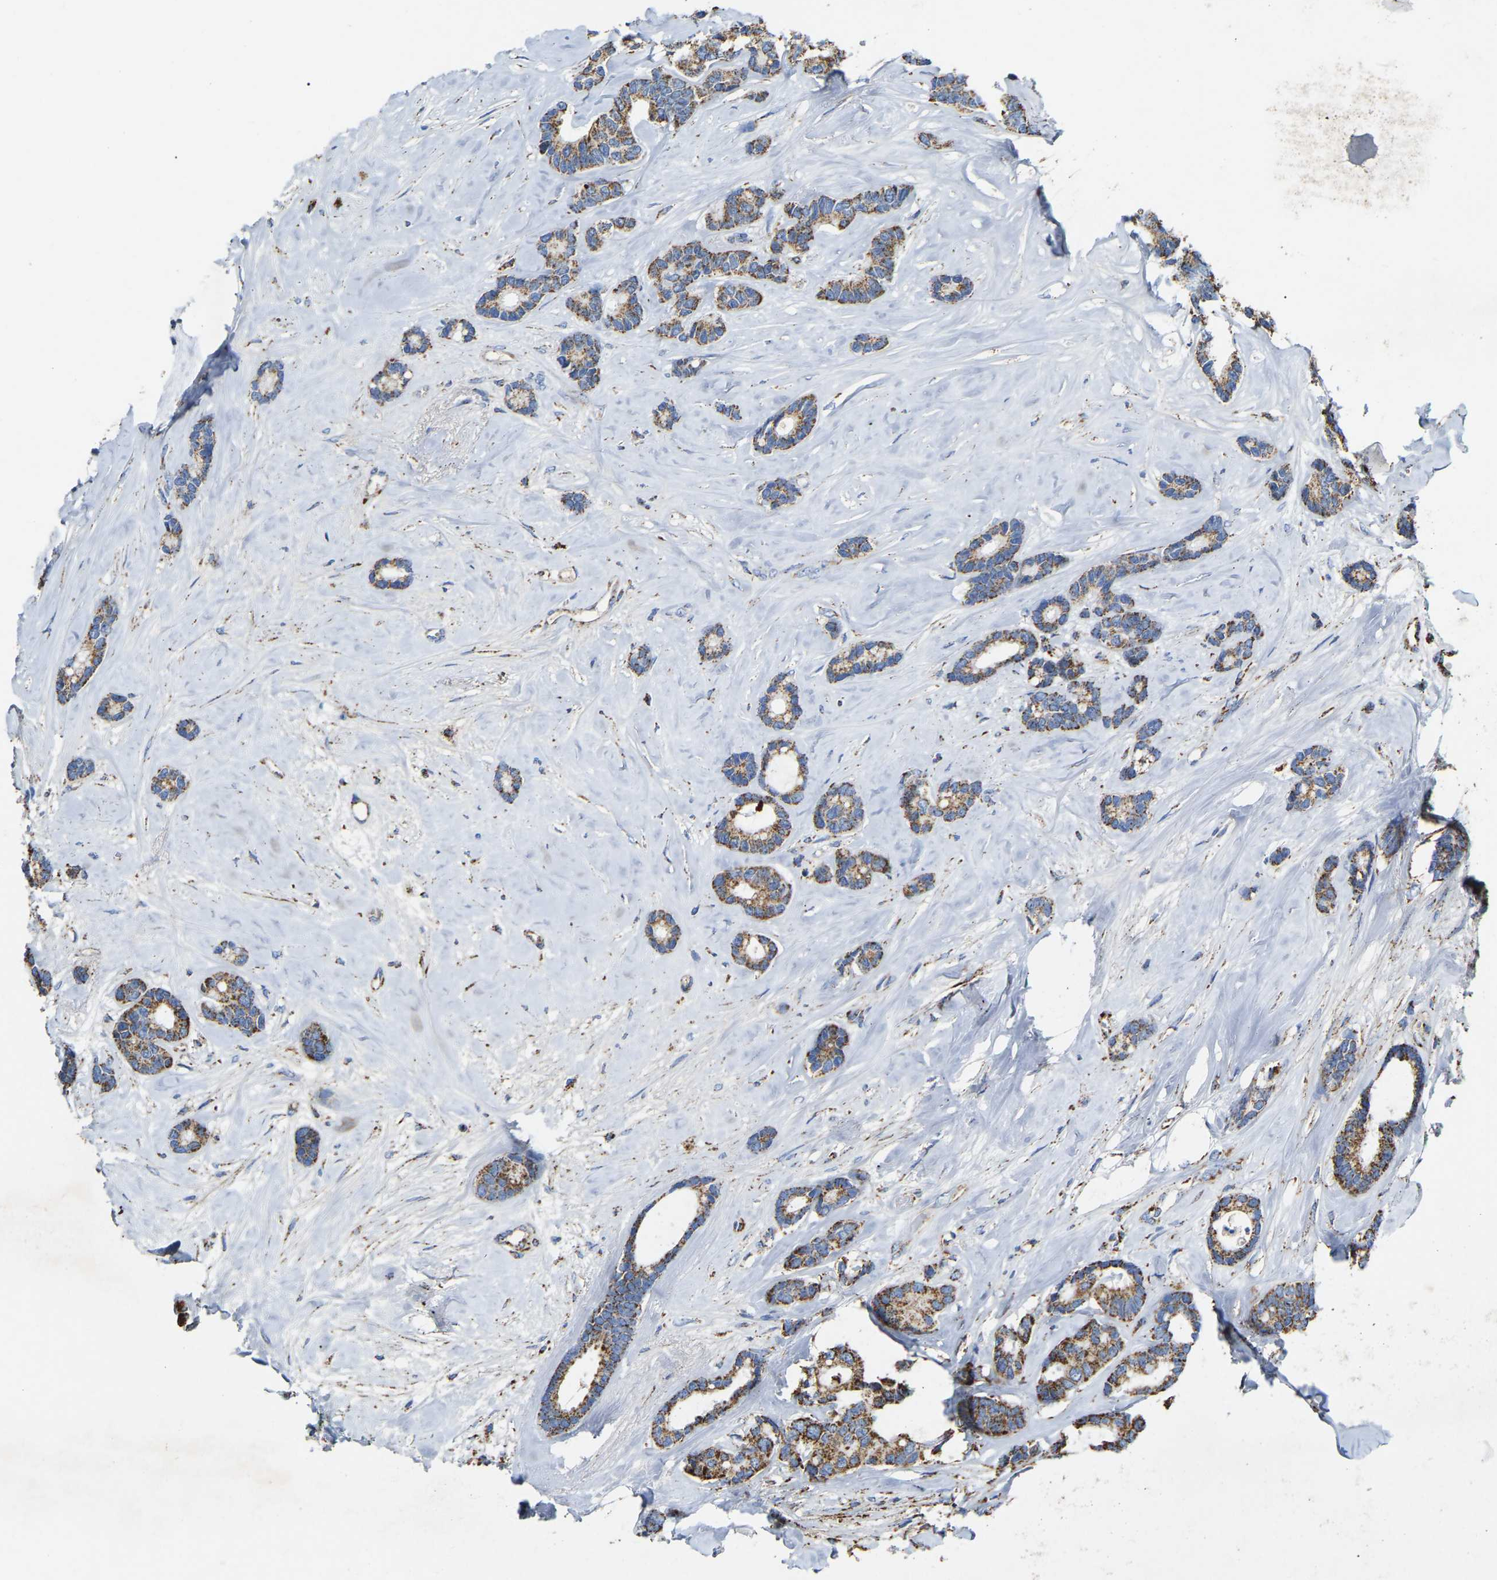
{"staining": {"intensity": "moderate", "quantity": ">75%", "location": "cytoplasmic/membranous"}, "tissue": "breast cancer", "cell_type": "Tumor cells", "image_type": "cancer", "snomed": [{"axis": "morphology", "description": "Duct carcinoma"}, {"axis": "topography", "description": "Breast"}], "caption": "Human breast cancer stained for a protein (brown) demonstrates moderate cytoplasmic/membranous positive expression in approximately >75% of tumor cells.", "gene": "HIBADH", "patient": {"sex": "female", "age": 87}}